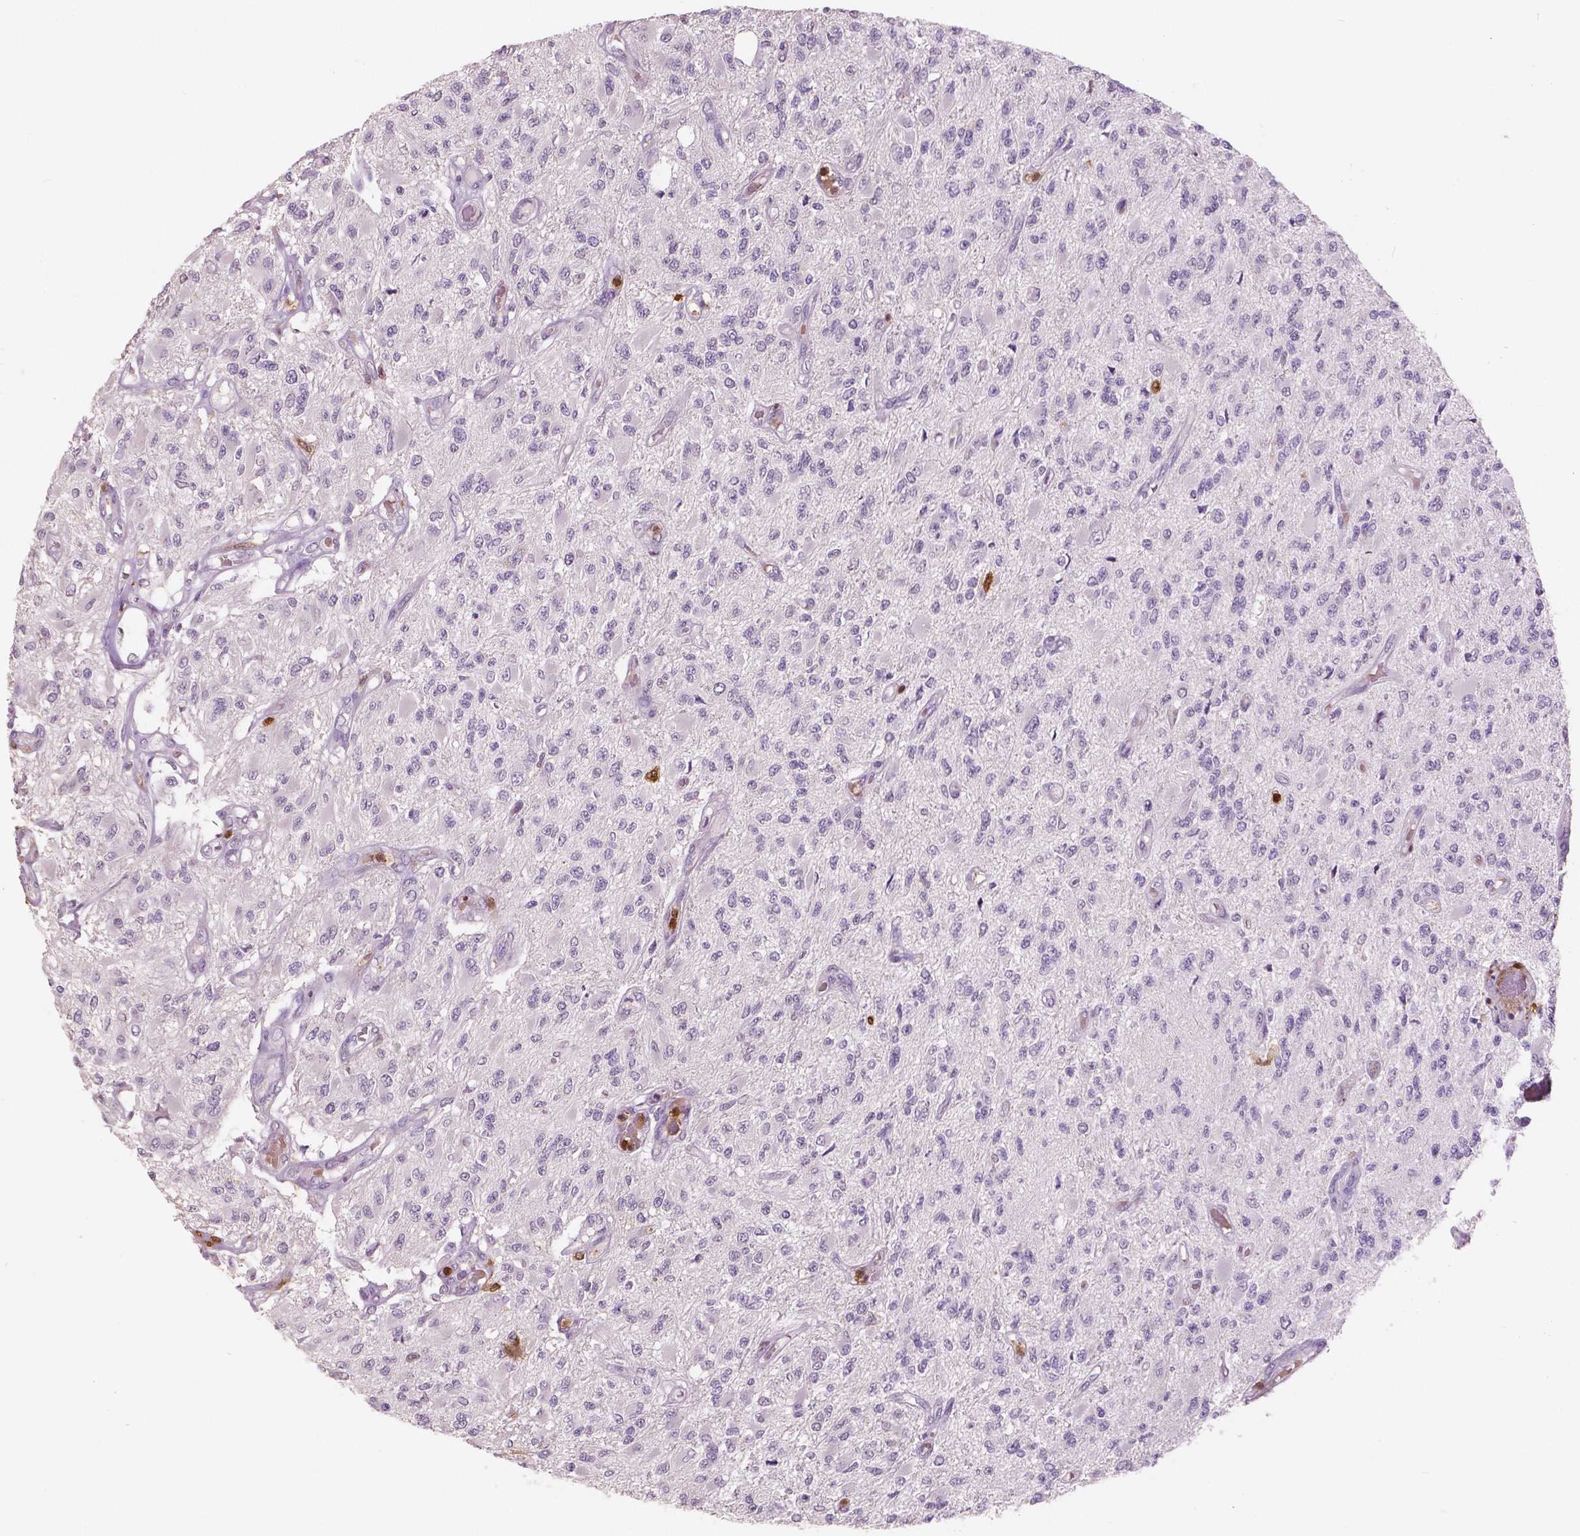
{"staining": {"intensity": "negative", "quantity": "none", "location": "none"}, "tissue": "glioma", "cell_type": "Tumor cells", "image_type": "cancer", "snomed": [{"axis": "morphology", "description": "Glioma, malignant, High grade"}, {"axis": "topography", "description": "Brain"}], "caption": "Protein analysis of glioma exhibits no significant expression in tumor cells. (Stains: DAB immunohistochemistry (IHC) with hematoxylin counter stain, Microscopy: brightfield microscopy at high magnification).", "gene": "S100A4", "patient": {"sex": "female", "age": 63}}